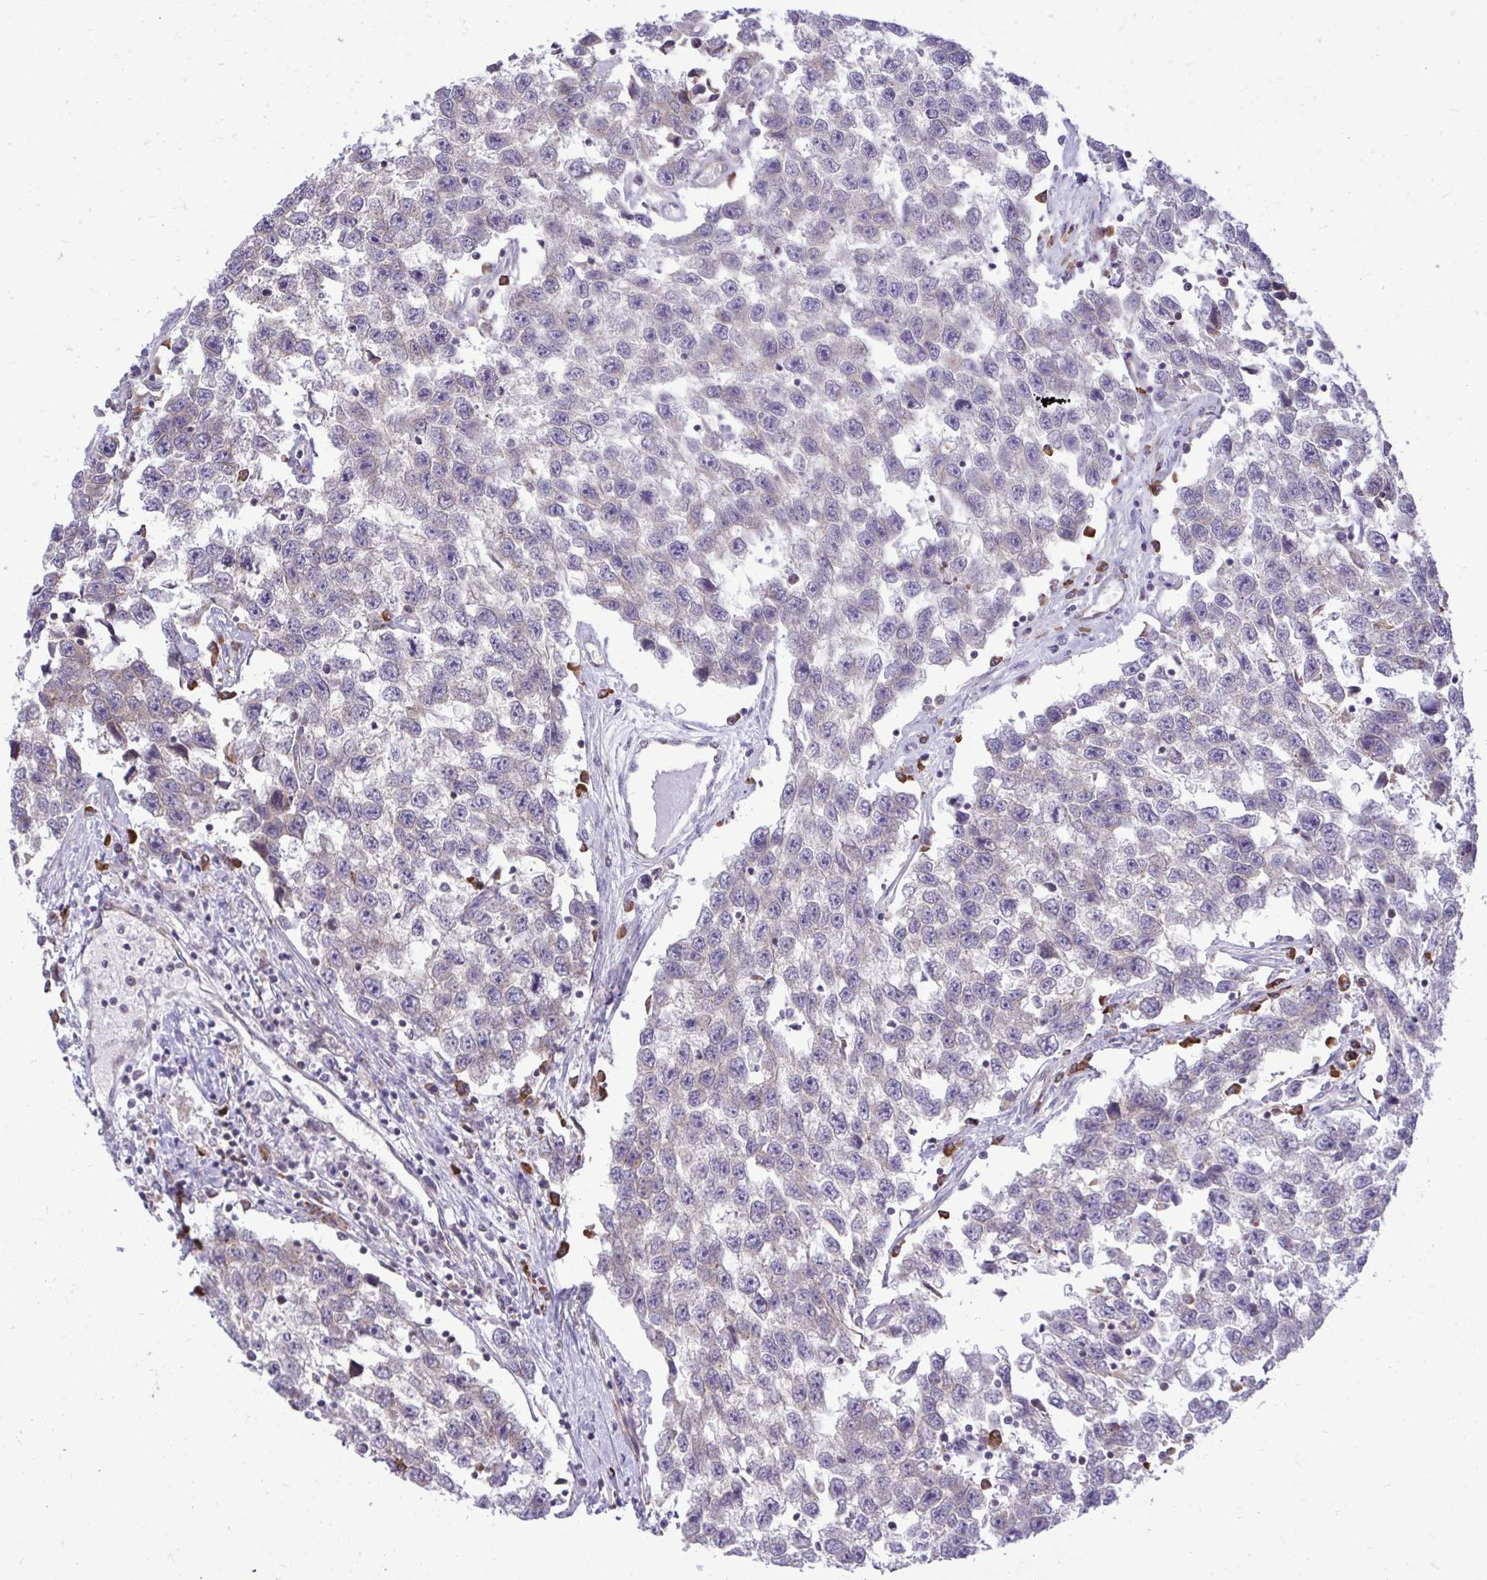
{"staining": {"intensity": "negative", "quantity": "none", "location": "none"}, "tissue": "testis cancer", "cell_type": "Tumor cells", "image_type": "cancer", "snomed": [{"axis": "morphology", "description": "Seminoma, NOS"}, {"axis": "topography", "description": "Testis"}], "caption": "Protein analysis of testis seminoma displays no significant expression in tumor cells.", "gene": "METTL9", "patient": {"sex": "male", "age": 33}}